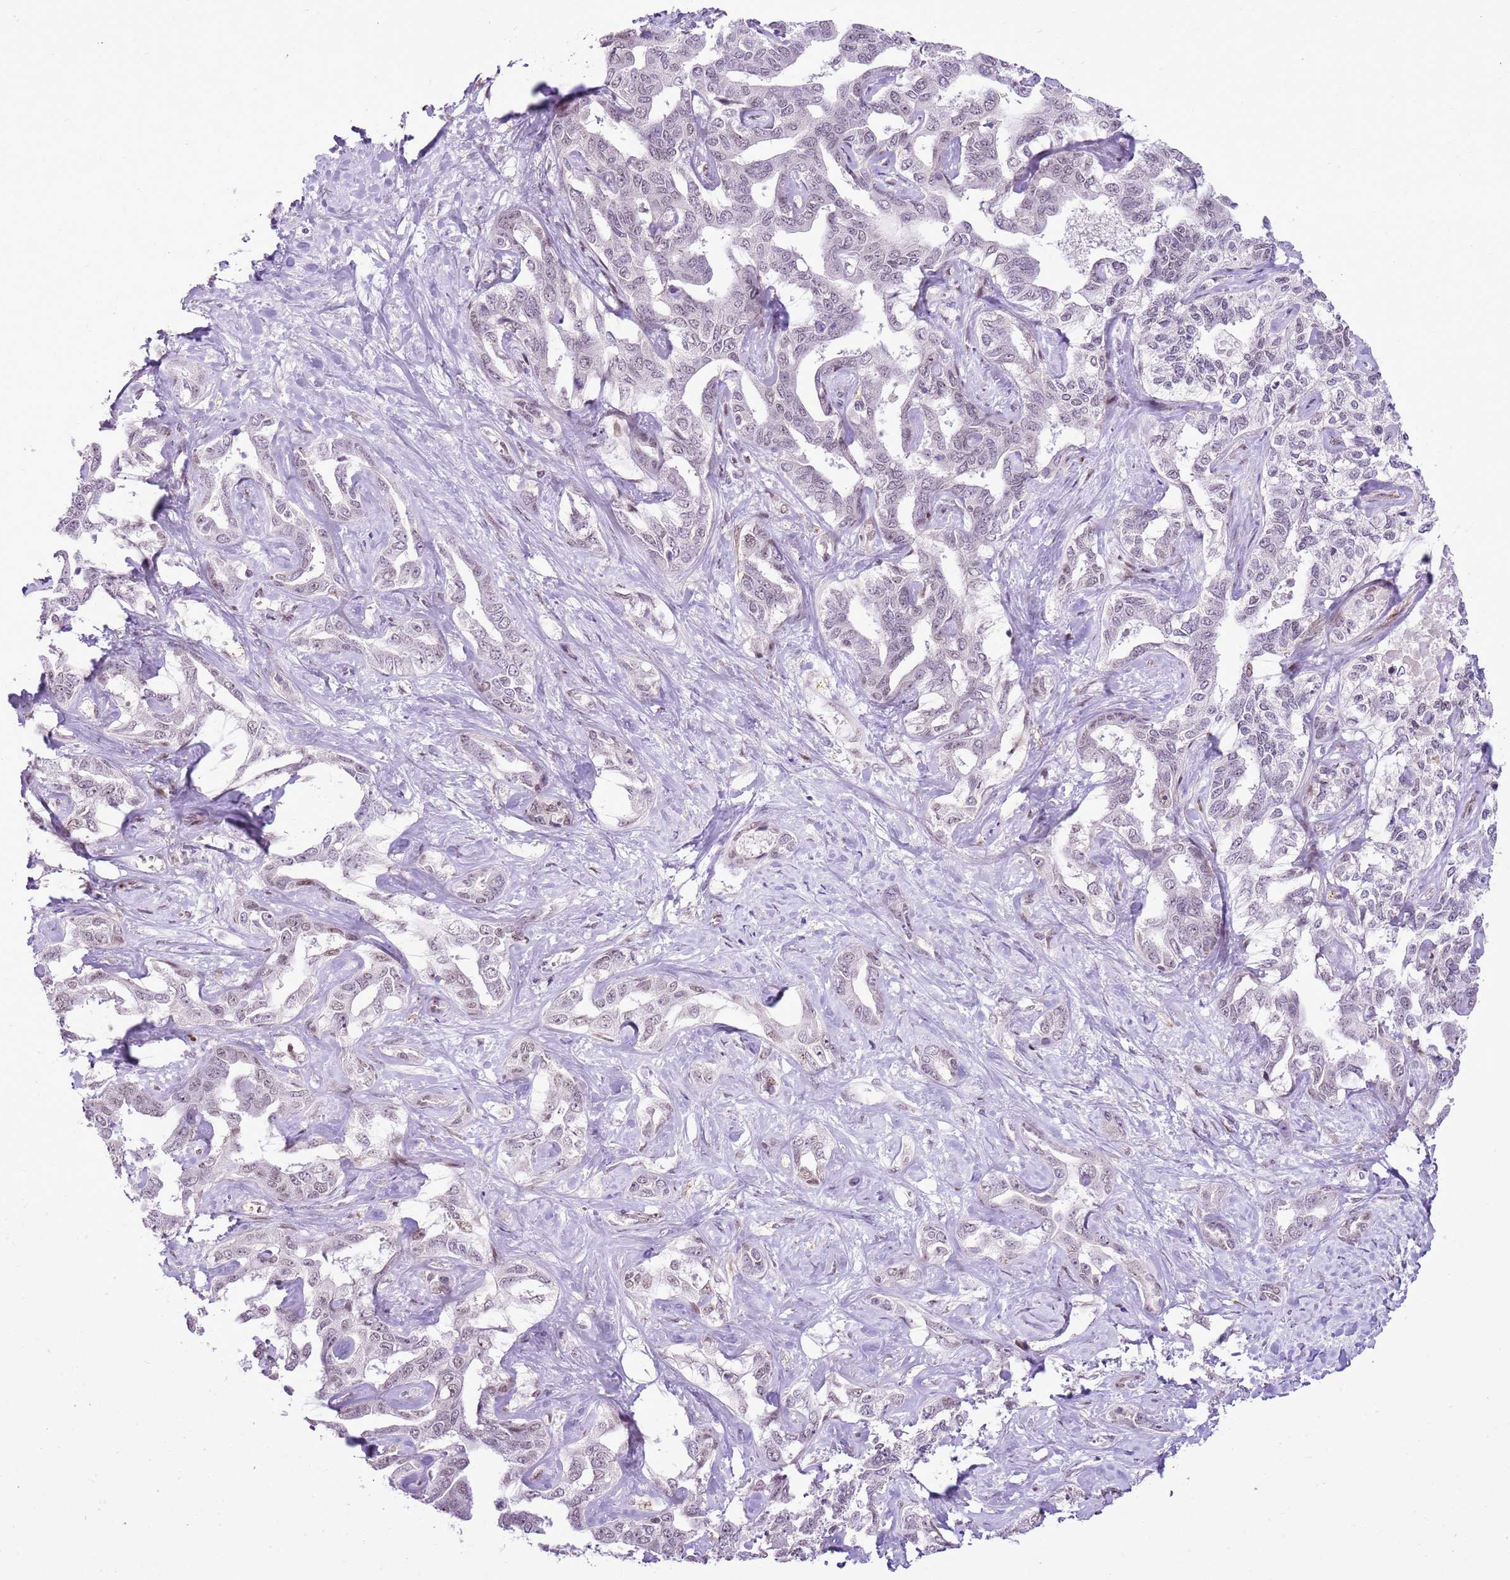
{"staining": {"intensity": "weak", "quantity": "<25%", "location": "nuclear"}, "tissue": "liver cancer", "cell_type": "Tumor cells", "image_type": "cancer", "snomed": [{"axis": "morphology", "description": "Cholangiocarcinoma"}, {"axis": "topography", "description": "Liver"}], "caption": "A micrograph of human liver cancer is negative for staining in tumor cells.", "gene": "NACC2", "patient": {"sex": "male", "age": 59}}